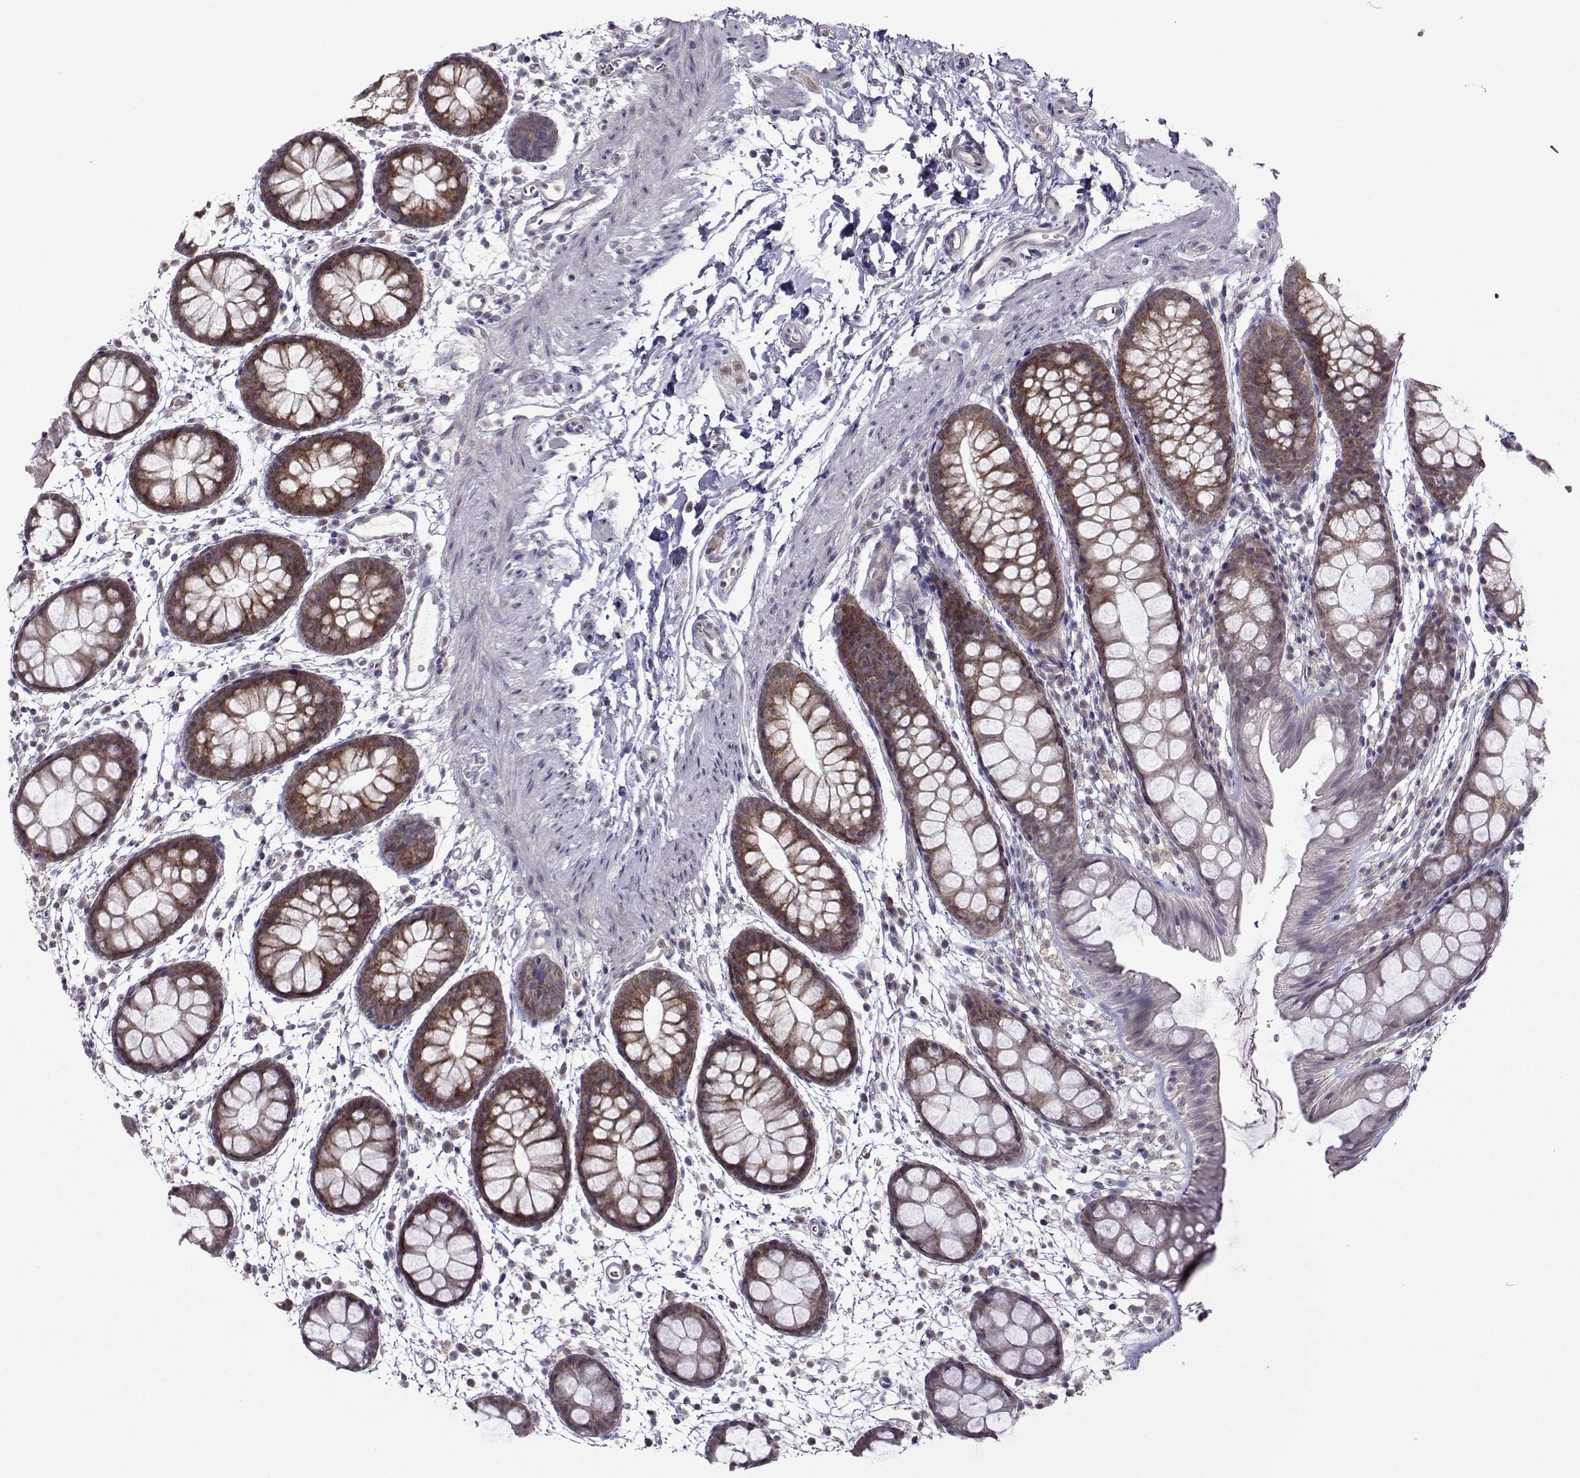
{"staining": {"intensity": "moderate", "quantity": "<25%", "location": "cytoplasmic/membranous"}, "tissue": "rectum", "cell_type": "Glandular cells", "image_type": "normal", "snomed": [{"axis": "morphology", "description": "Normal tissue, NOS"}, {"axis": "topography", "description": "Rectum"}], "caption": "Glandular cells show moderate cytoplasmic/membranous positivity in about <25% of cells in normal rectum.", "gene": "DDX20", "patient": {"sex": "male", "age": 57}}